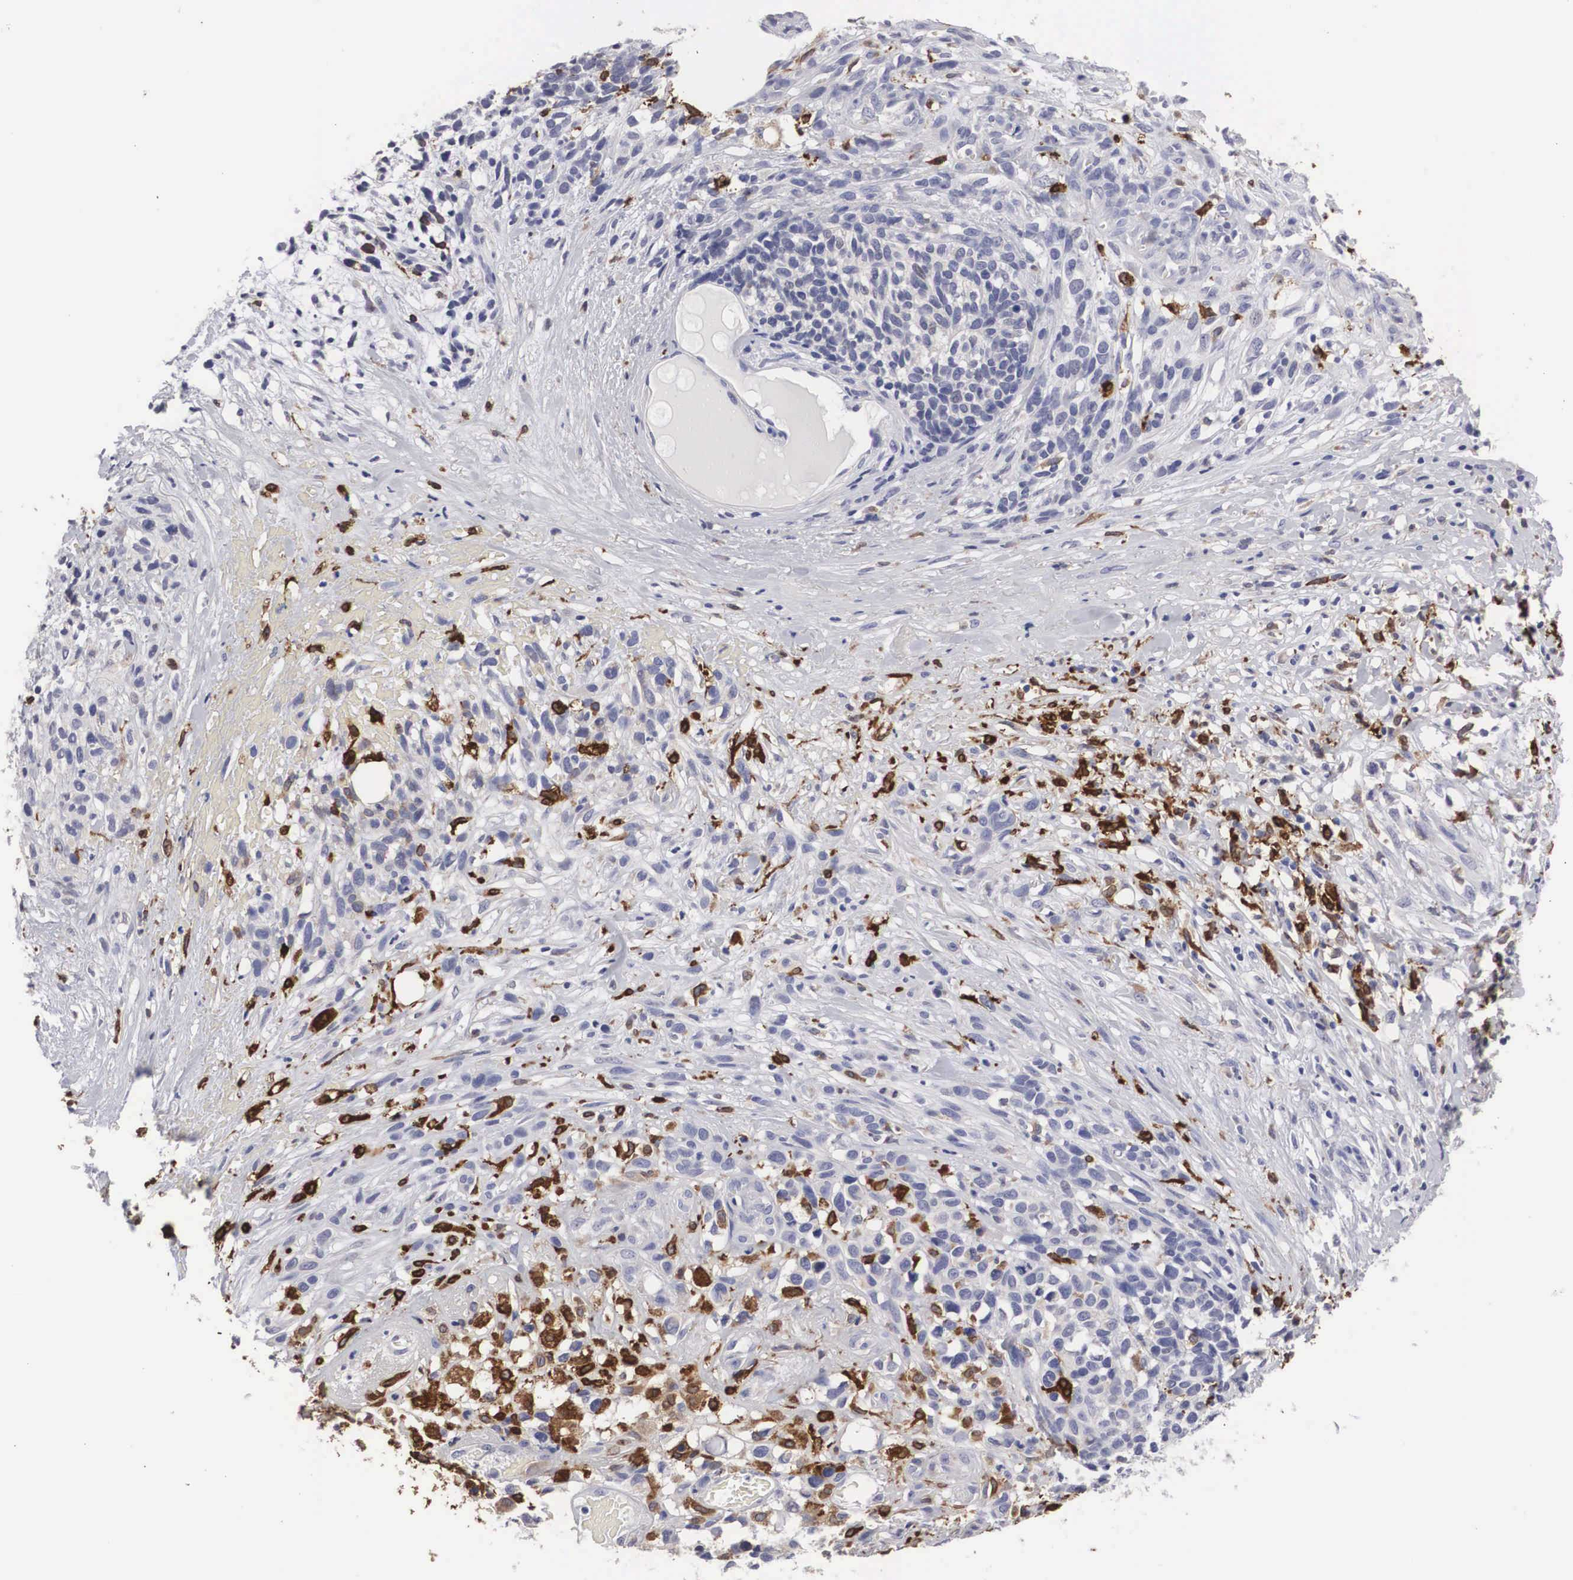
{"staining": {"intensity": "negative", "quantity": "none", "location": "none"}, "tissue": "melanoma", "cell_type": "Tumor cells", "image_type": "cancer", "snomed": [{"axis": "morphology", "description": "Malignant melanoma, NOS"}, {"axis": "topography", "description": "Skin"}], "caption": "Tumor cells are negative for brown protein staining in melanoma.", "gene": "HMOX1", "patient": {"sex": "female", "age": 85}}